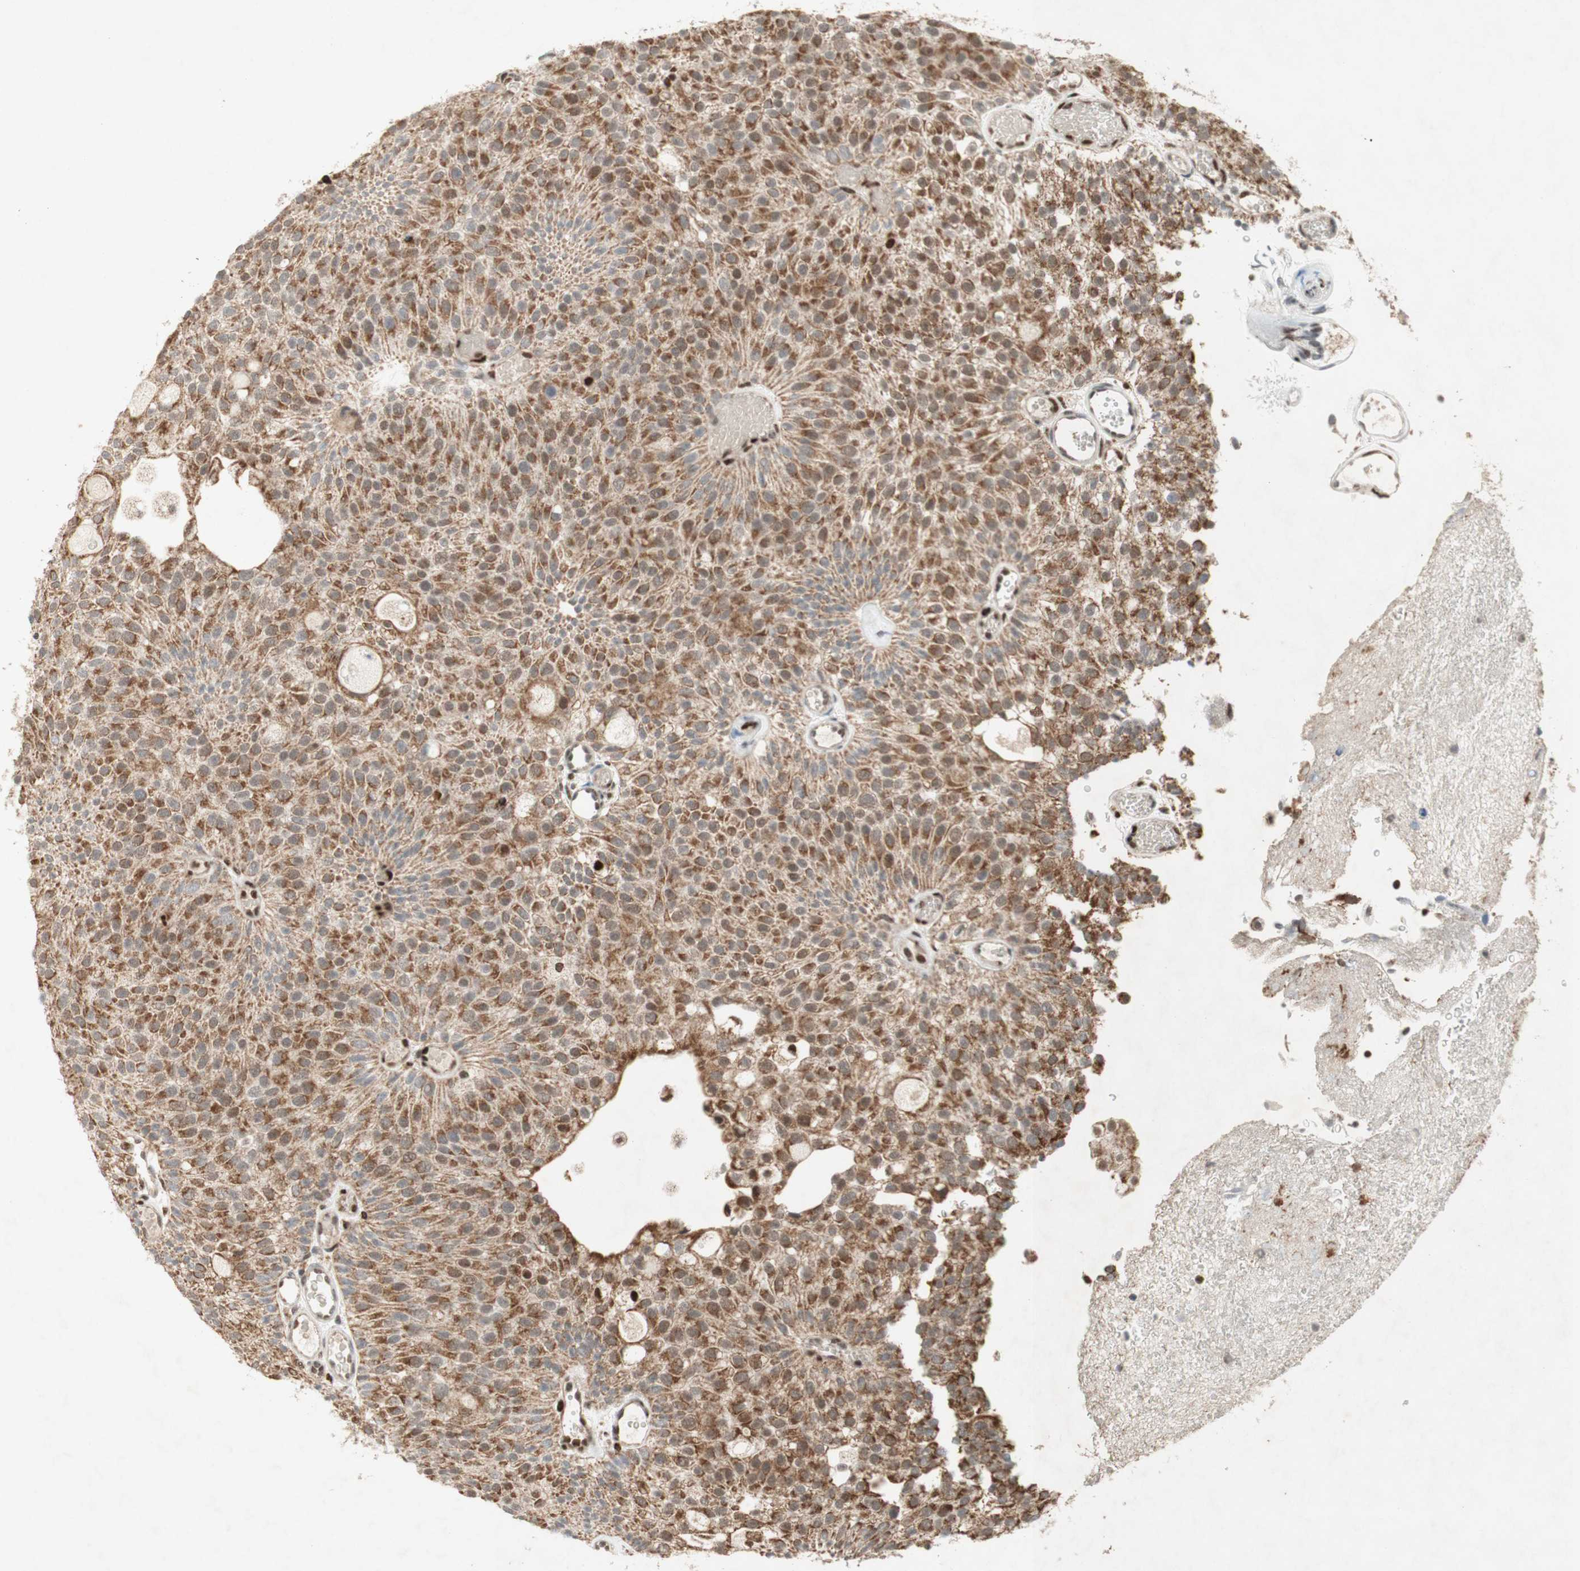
{"staining": {"intensity": "moderate", "quantity": "25%-75%", "location": "cytoplasmic/membranous"}, "tissue": "urothelial cancer", "cell_type": "Tumor cells", "image_type": "cancer", "snomed": [{"axis": "morphology", "description": "Urothelial carcinoma, Low grade"}, {"axis": "topography", "description": "Urinary bladder"}], "caption": "Immunohistochemistry (IHC) photomicrograph of urothelial carcinoma (low-grade) stained for a protein (brown), which reveals medium levels of moderate cytoplasmic/membranous expression in approximately 25%-75% of tumor cells.", "gene": "DNMT3A", "patient": {"sex": "male", "age": 78}}